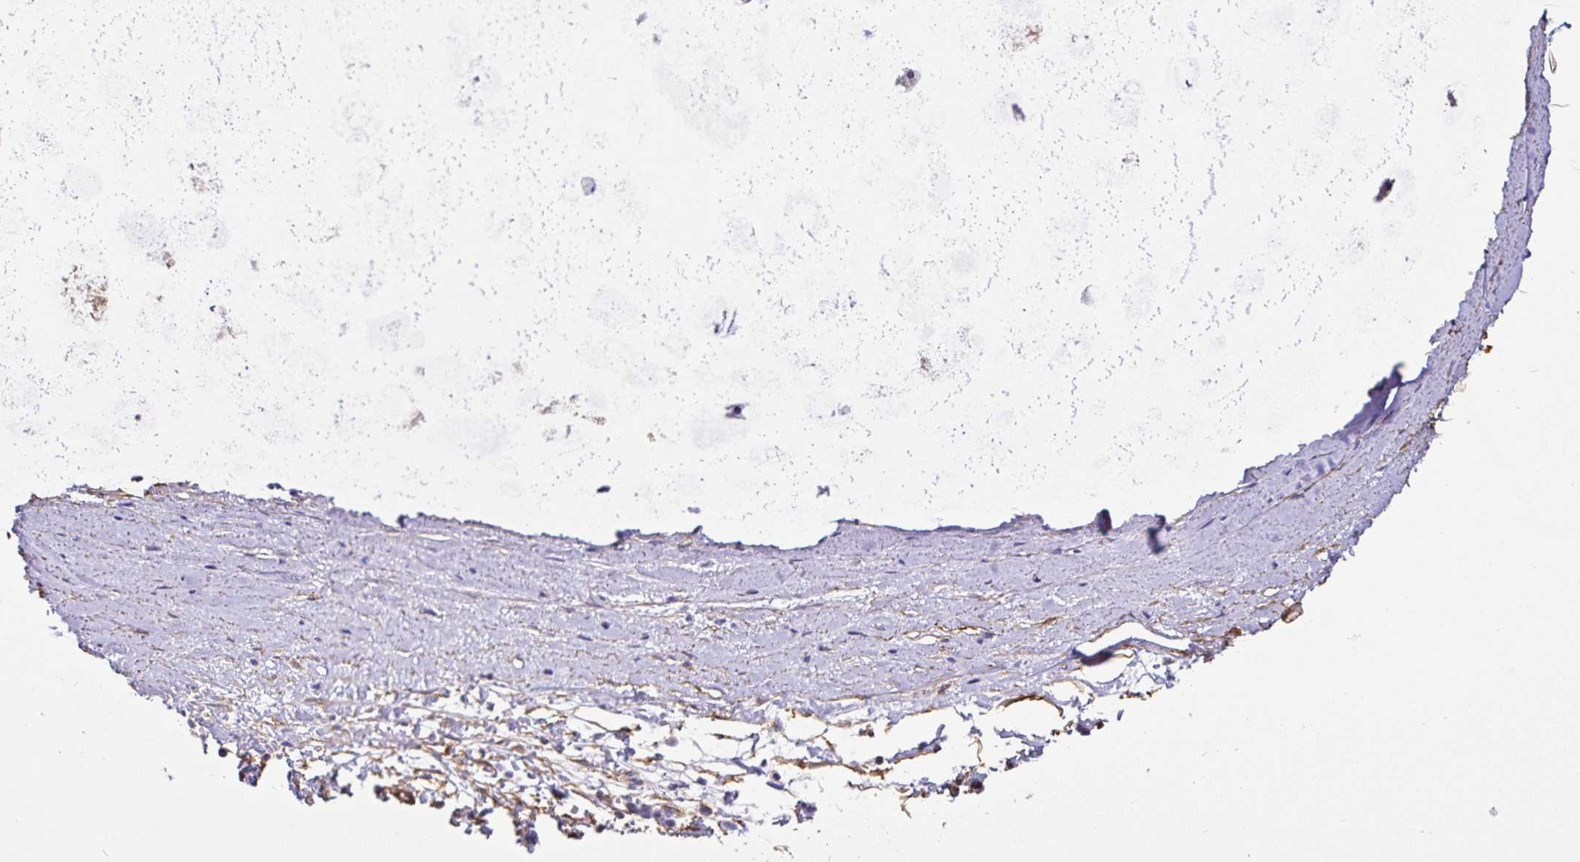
{"staining": {"intensity": "moderate", "quantity": ">75%", "location": "cytoplasmic/membranous"}, "tissue": "adipose tissue", "cell_type": "Adipocytes", "image_type": "normal", "snomed": [{"axis": "morphology", "description": "Normal tissue, NOS"}, {"axis": "morphology", "description": "Degeneration, NOS"}, {"axis": "topography", "description": "Cartilage tissue"}, {"axis": "topography", "description": "Lung"}], "caption": "This photomicrograph exhibits unremarkable adipose tissue stained with immunohistochemistry (IHC) to label a protein in brown. The cytoplasmic/membranous of adipocytes show moderate positivity for the protein. Nuclei are counter-stained blue.", "gene": "ANXA2", "patient": {"sex": "female", "age": 61}}